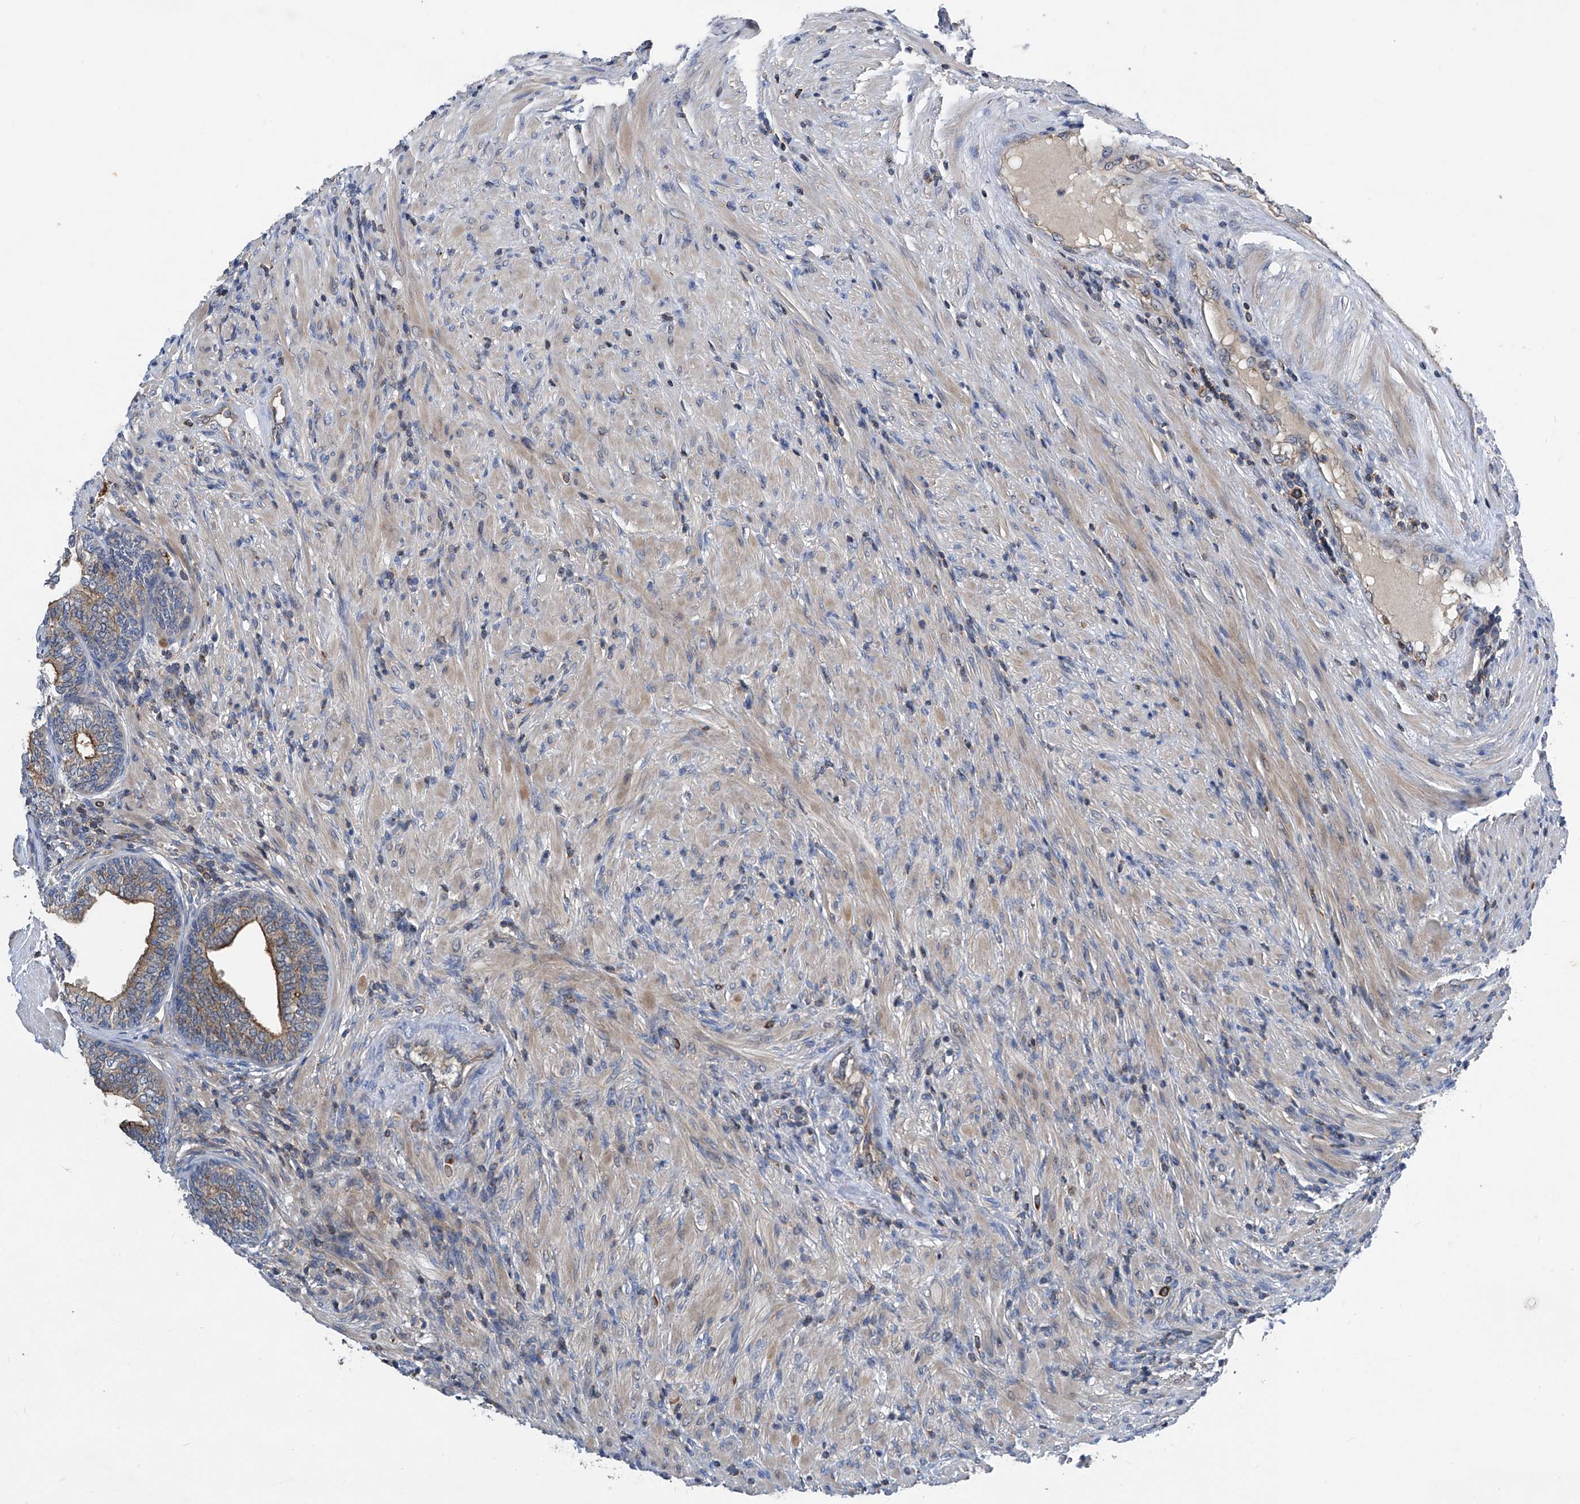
{"staining": {"intensity": "strong", "quantity": "<25%", "location": "cytoplasmic/membranous"}, "tissue": "prostate", "cell_type": "Glandular cells", "image_type": "normal", "snomed": [{"axis": "morphology", "description": "Normal tissue, NOS"}, {"axis": "topography", "description": "Prostate"}], "caption": "Protein expression analysis of unremarkable human prostate reveals strong cytoplasmic/membranous positivity in about <25% of glandular cells.", "gene": "TRIM38", "patient": {"sex": "male", "age": 76}}